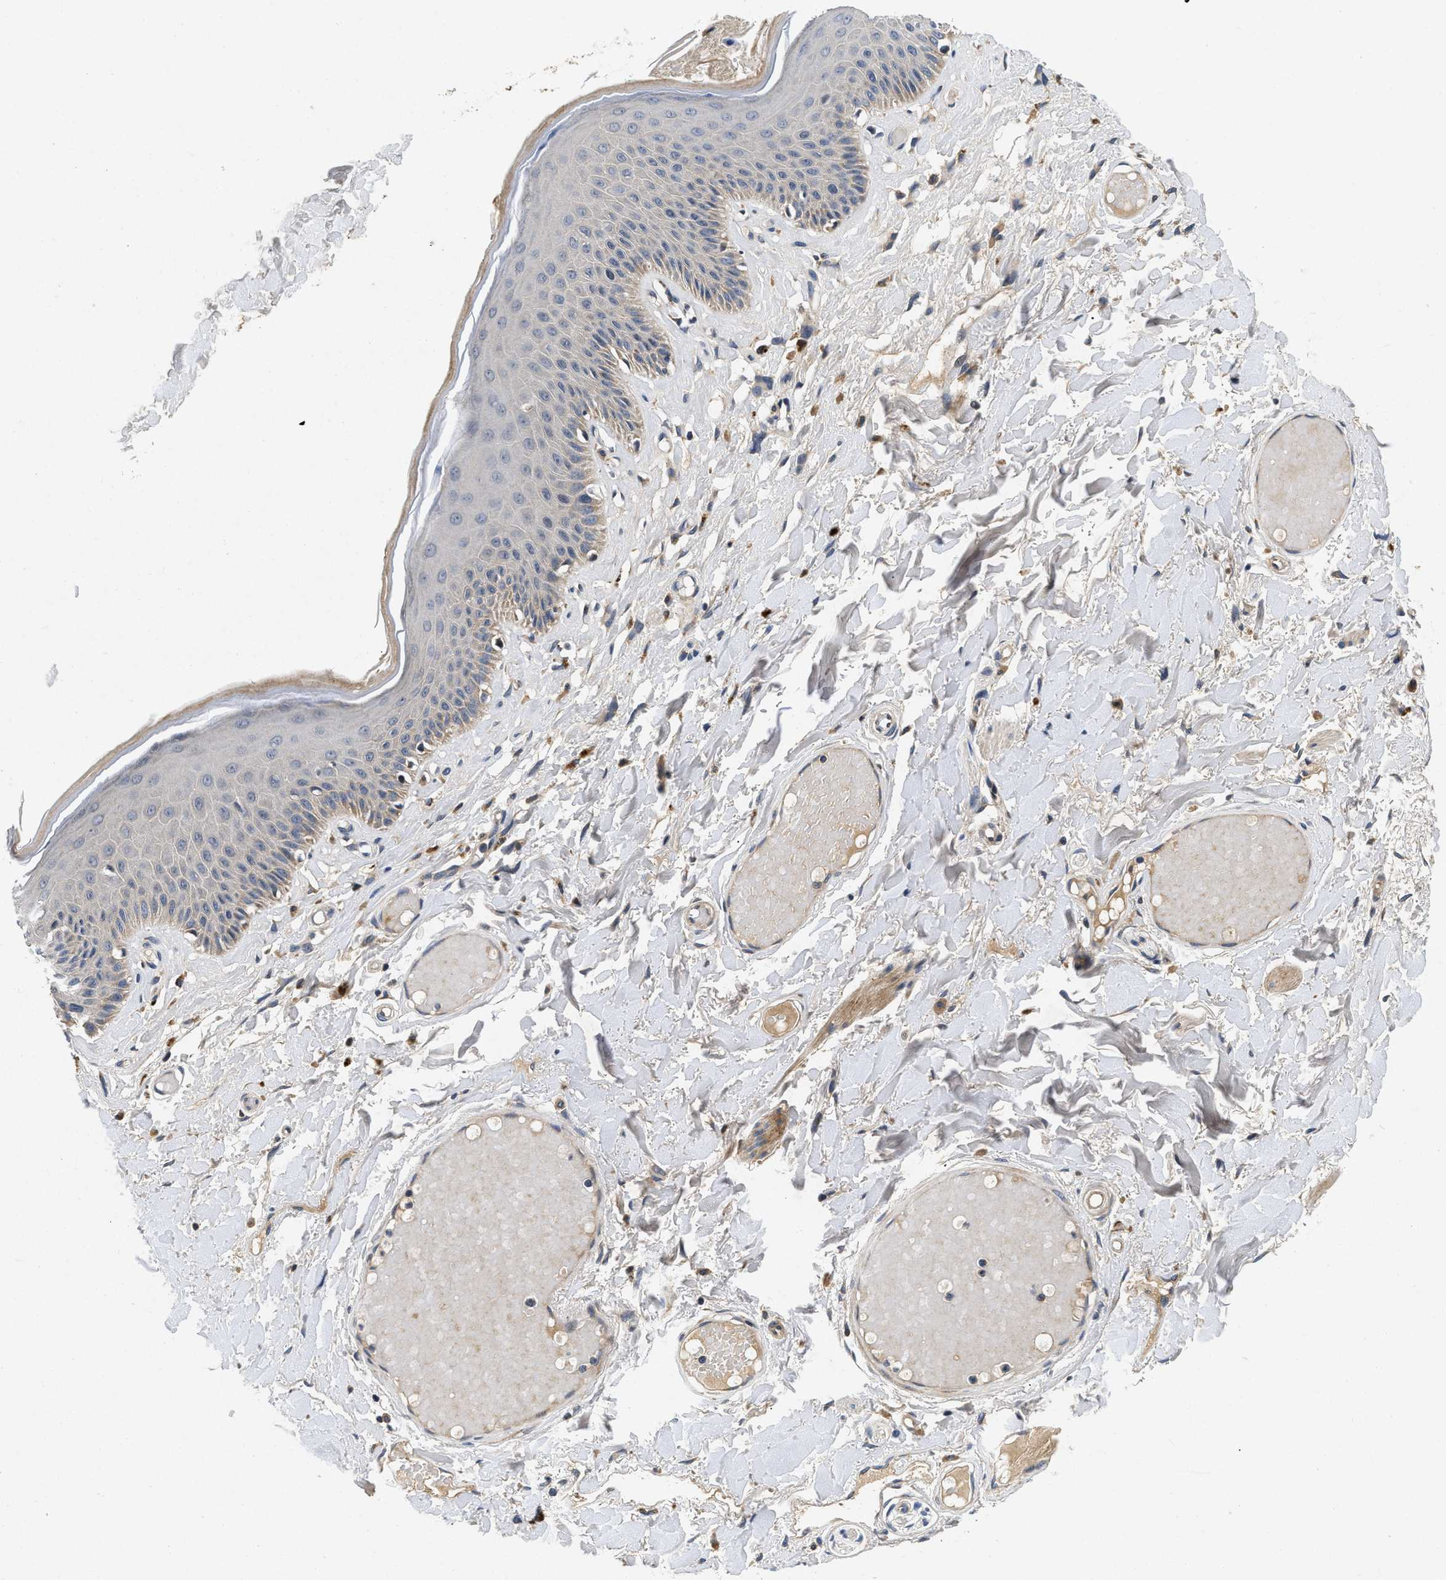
{"staining": {"intensity": "moderate", "quantity": "<25%", "location": "cytoplasmic/membranous"}, "tissue": "skin", "cell_type": "Epidermal cells", "image_type": "normal", "snomed": [{"axis": "morphology", "description": "Normal tissue, NOS"}, {"axis": "topography", "description": "Vulva"}], "caption": "Skin stained with DAB (3,3'-diaminobenzidine) IHC shows low levels of moderate cytoplasmic/membranous expression in about <25% of epidermal cells.", "gene": "PDP1", "patient": {"sex": "female", "age": 73}}